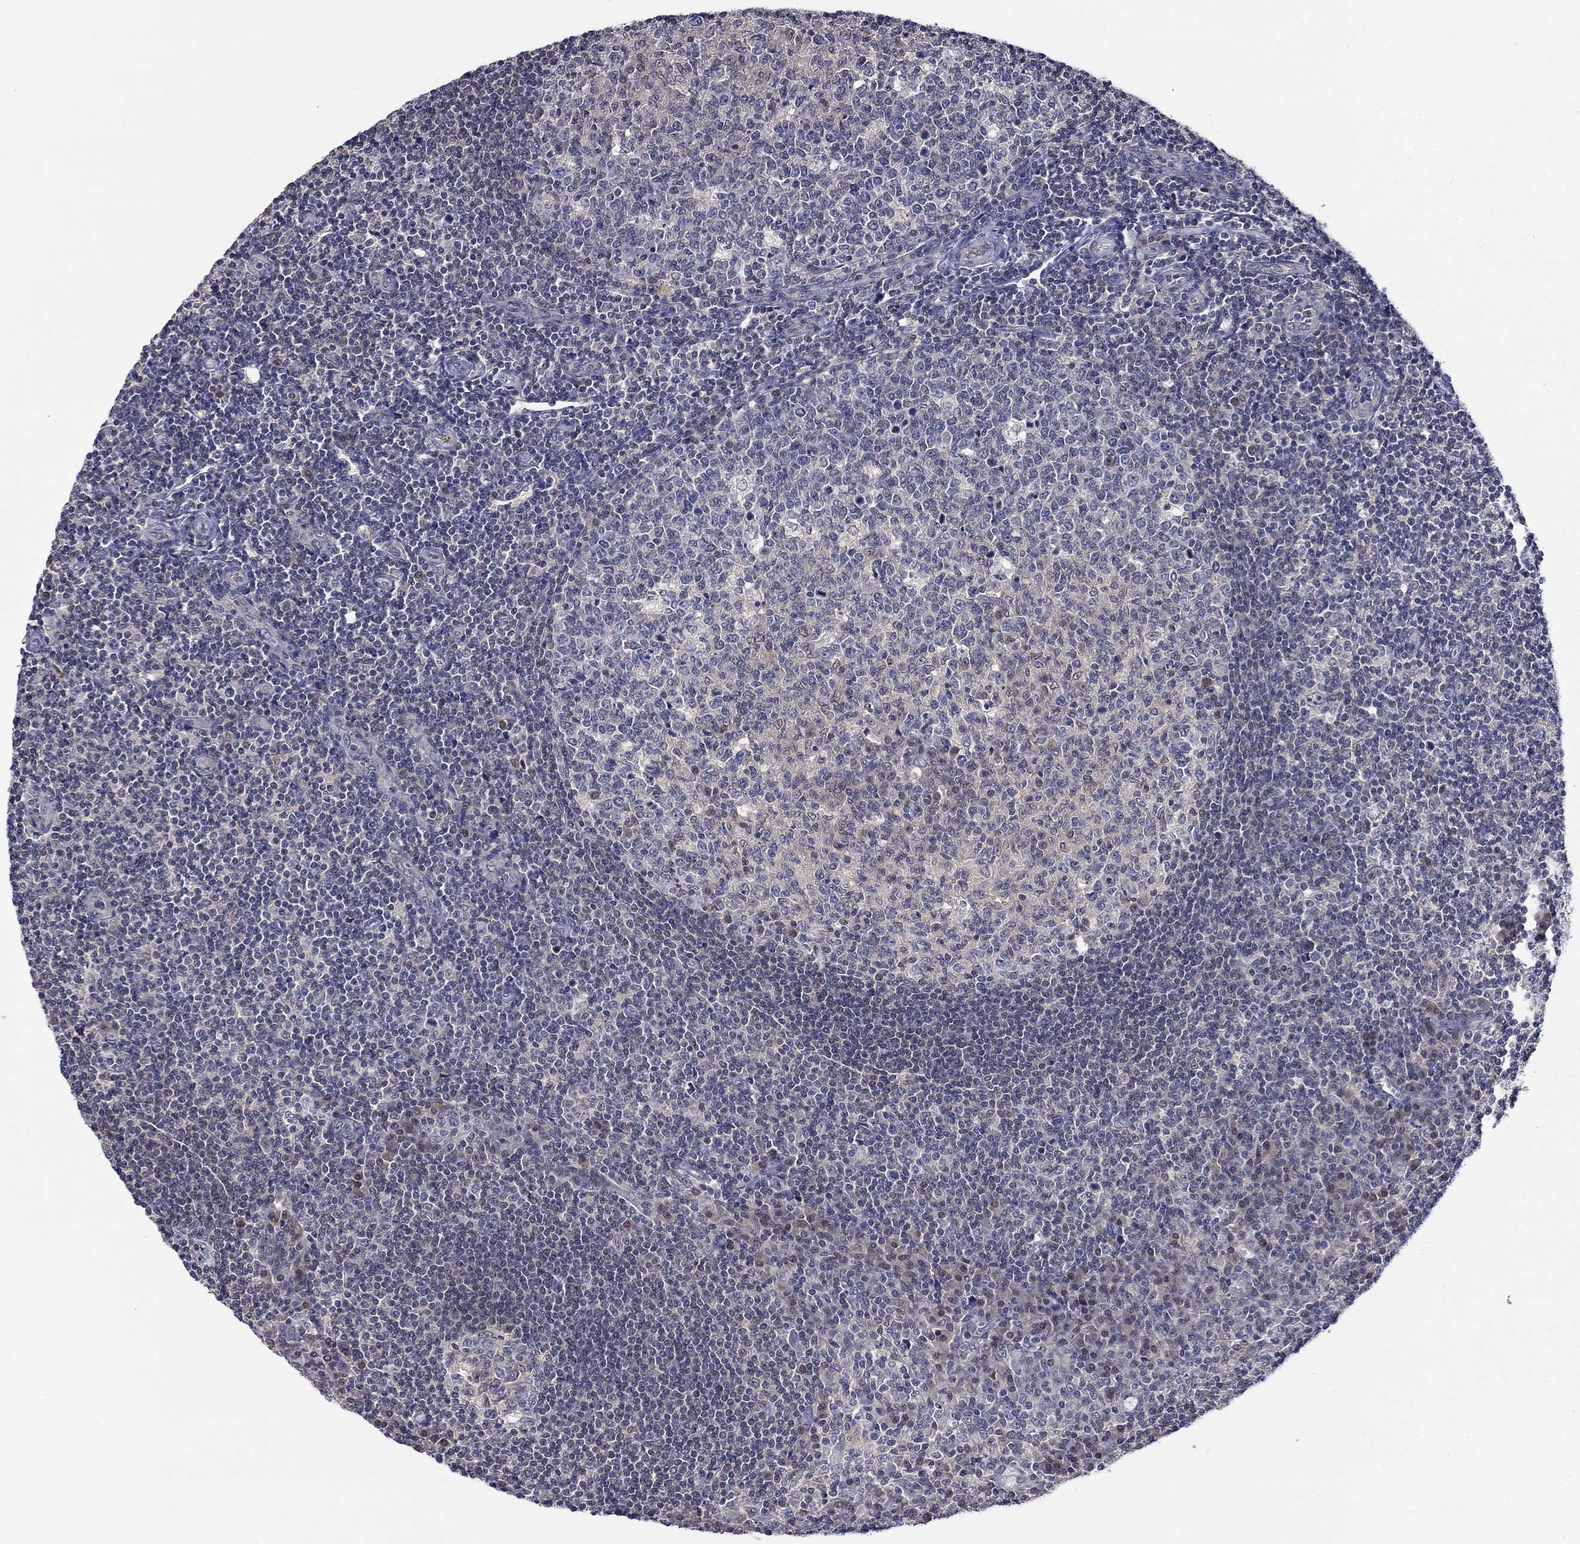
{"staining": {"intensity": "negative", "quantity": "none", "location": "none"}, "tissue": "tonsil", "cell_type": "Germinal center cells", "image_type": "normal", "snomed": [{"axis": "morphology", "description": "Normal tissue, NOS"}, {"axis": "topography", "description": "Tonsil"}], "caption": "Immunohistochemical staining of benign human tonsil demonstrates no significant expression in germinal center cells. Nuclei are stained in blue.", "gene": "DDTL", "patient": {"sex": "female", "age": 13}}